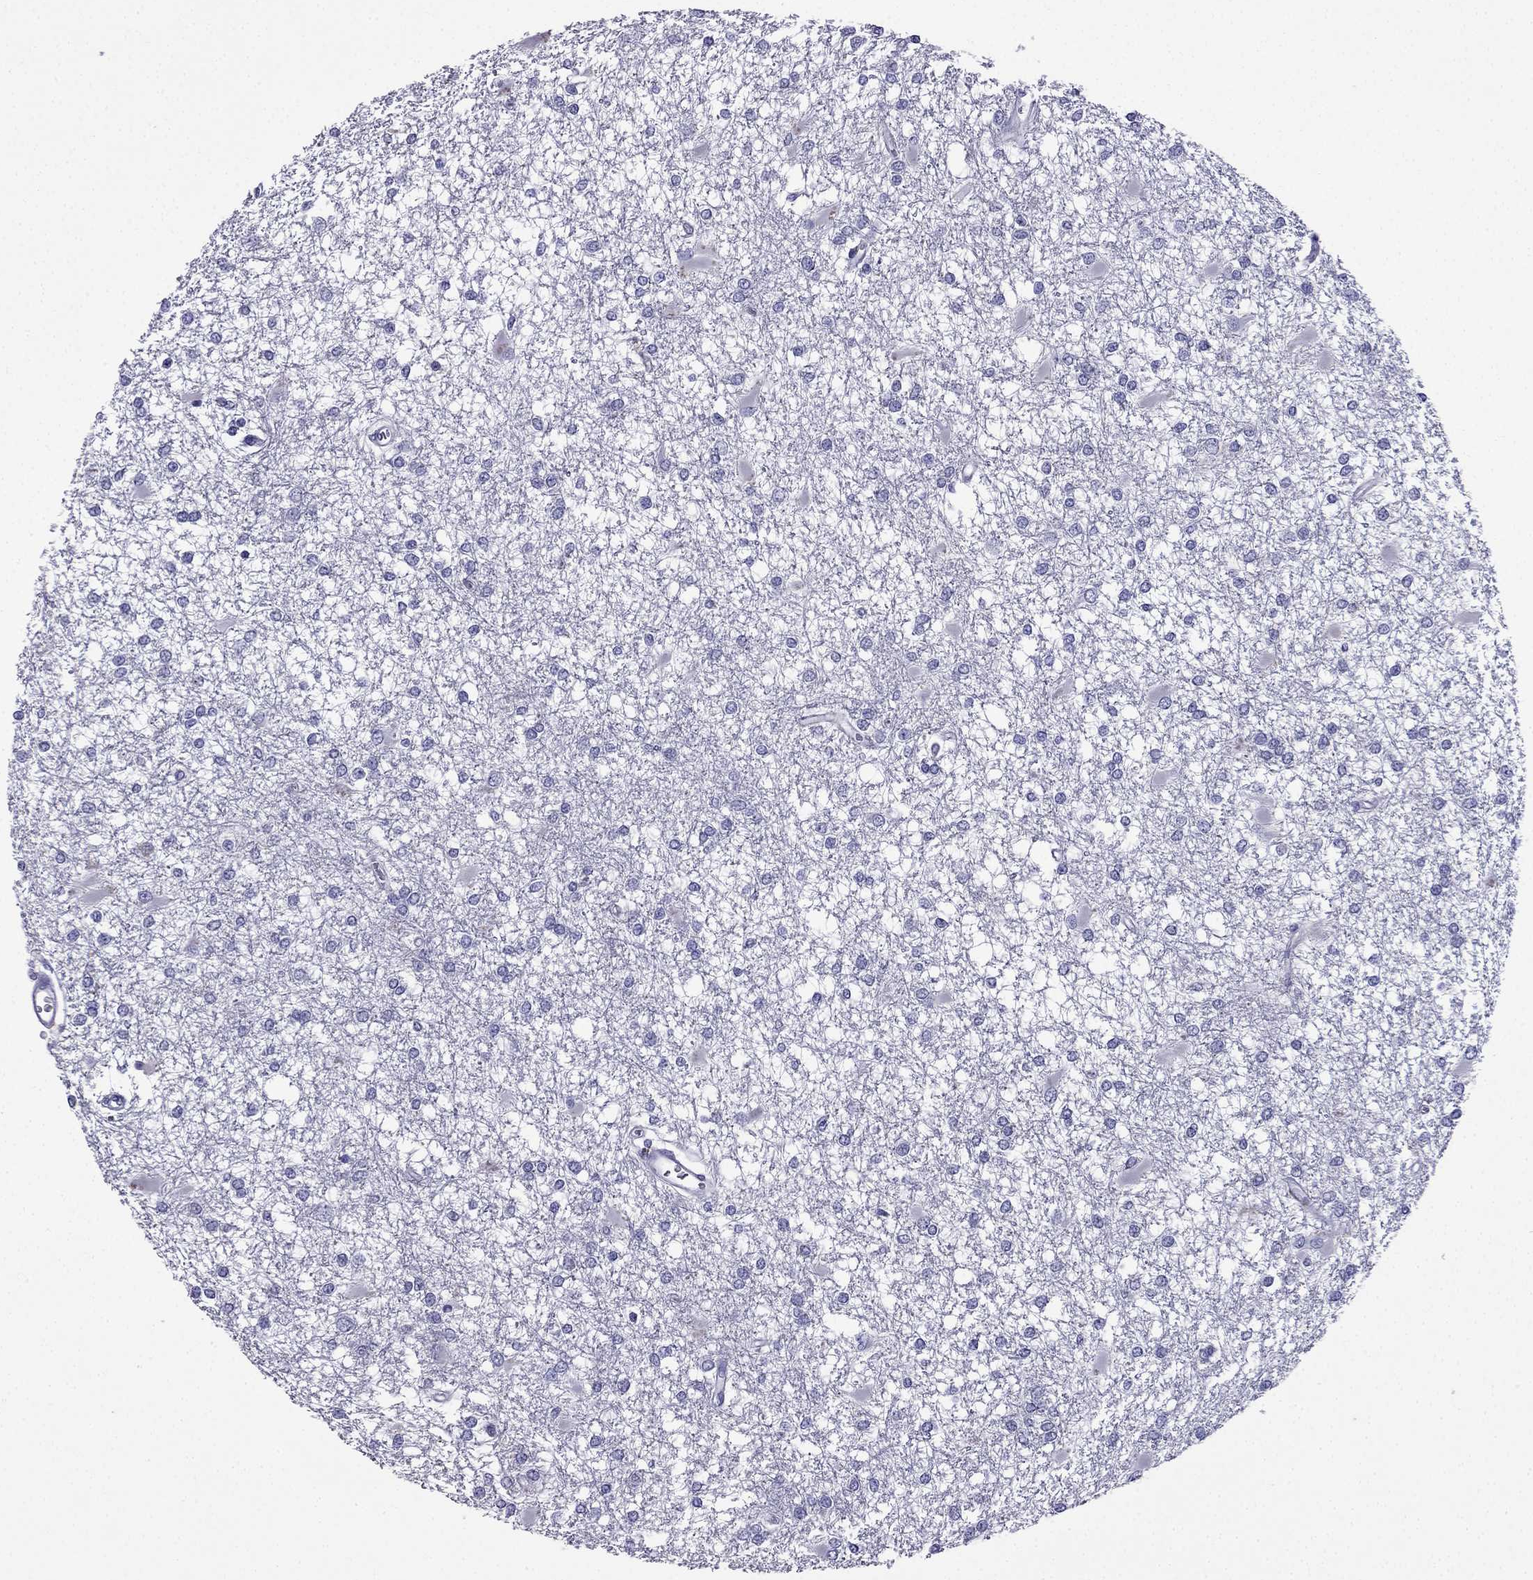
{"staining": {"intensity": "negative", "quantity": "none", "location": "none"}, "tissue": "glioma", "cell_type": "Tumor cells", "image_type": "cancer", "snomed": [{"axis": "morphology", "description": "Glioma, malignant, High grade"}, {"axis": "topography", "description": "Cerebral cortex"}], "caption": "Human high-grade glioma (malignant) stained for a protein using immunohistochemistry (IHC) reveals no expression in tumor cells.", "gene": "TSSK4", "patient": {"sex": "male", "age": 79}}